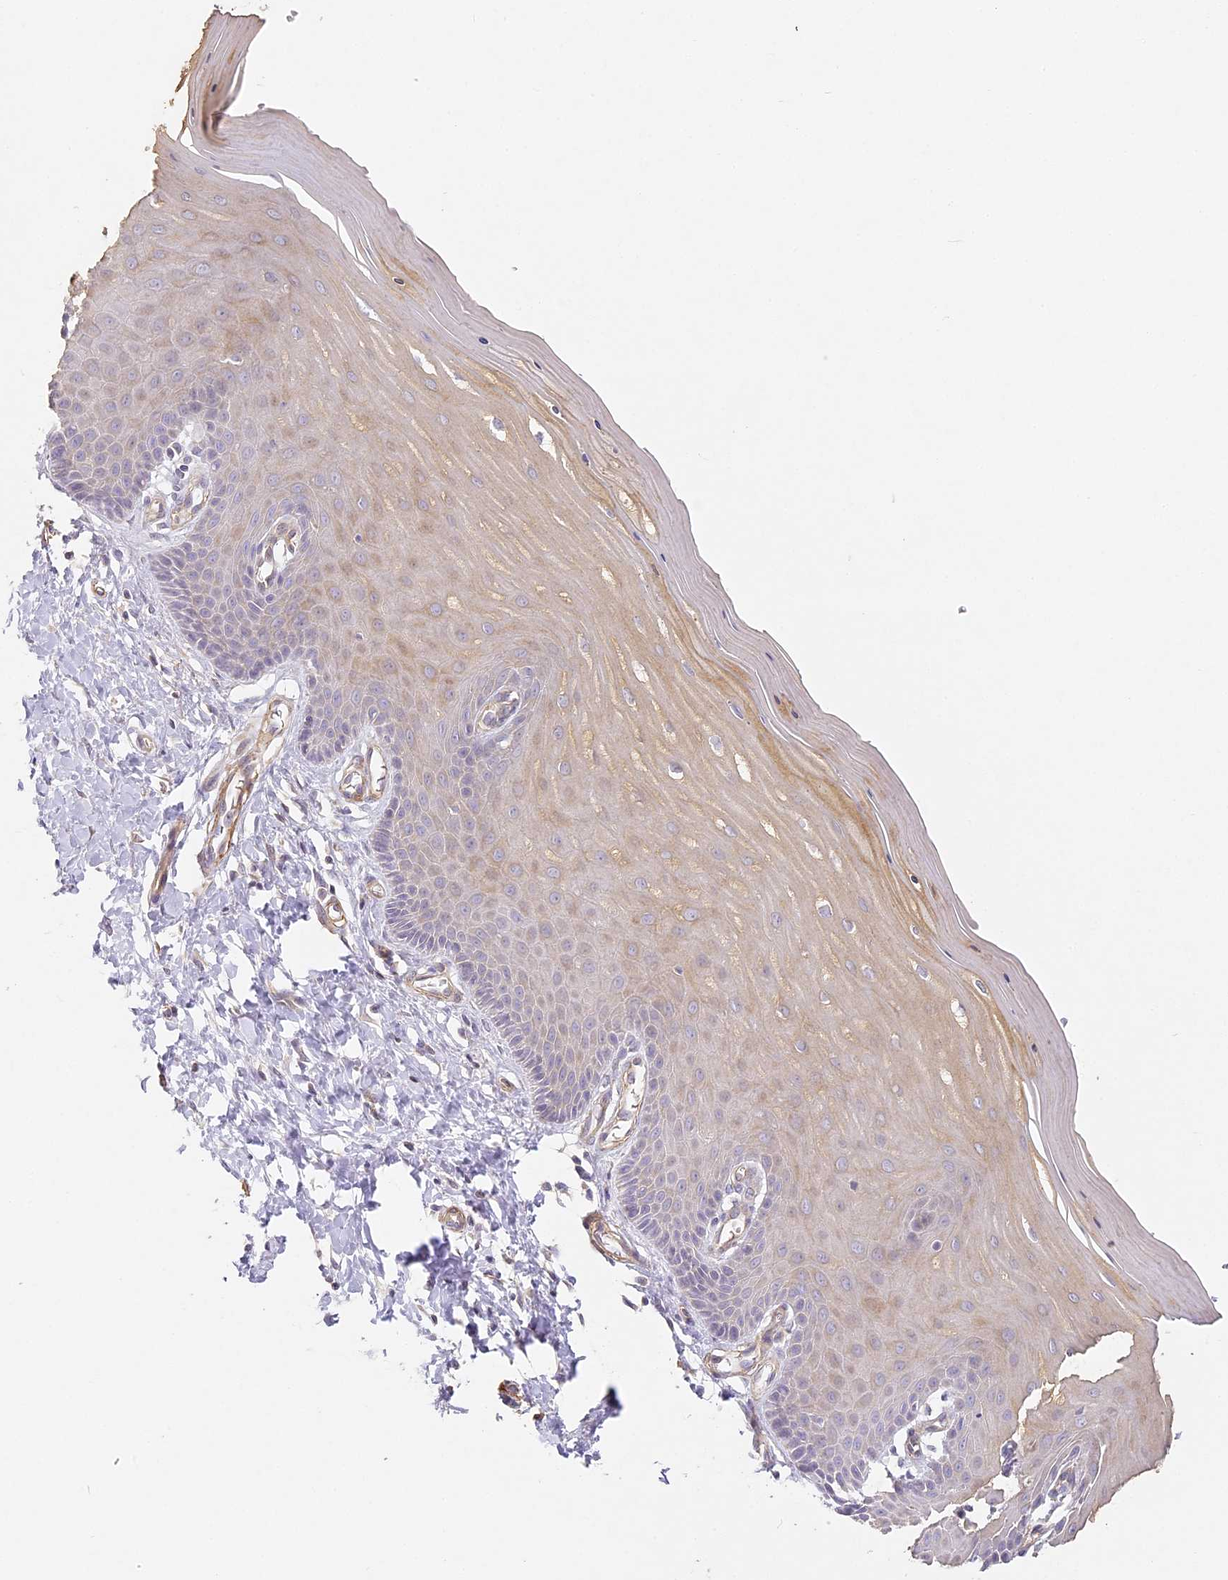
{"staining": {"intensity": "negative", "quantity": "none", "location": "none"}, "tissue": "cervix", "cell_type": "Glandular cells", "image_type": "normal", "snomed": [{"axis": "morphology", "description": "Normal tissue, NOS"}, {"axis": "topography", "description": "Cervix"}], "caption": "Cervix stained for a protein using IHC demonstrates no expression glandular cells.", "gene": "MED28", "patient": {"sex": "female", "age": 55}}